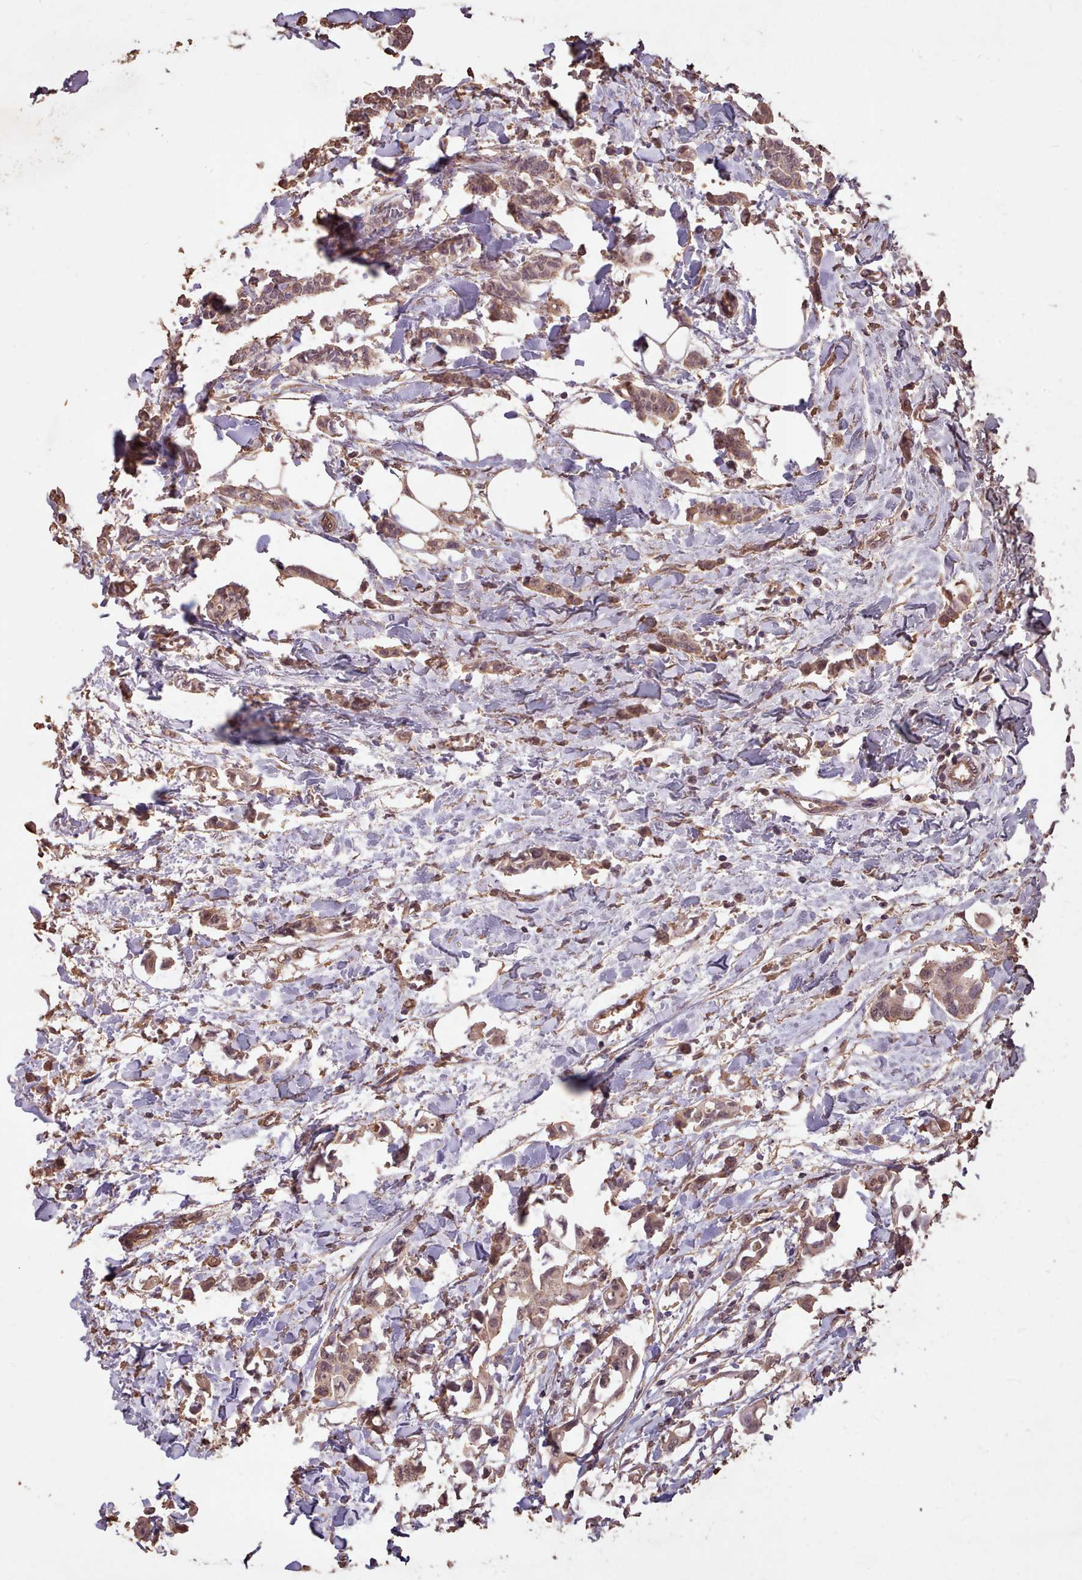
{"staining": {"intensity": "weak", "quantity": ">75%", "location": "cytoplasmic/membranous,nuclear"}, "tissue": "breast cancer", "cell_type": "Tumor cells", "image_type": "cancer", "snomed": [{"axis": "morphology", "description": "Duct carcinoma"}, {"axis": "topography", "description": "Breast"}], "caption": "This image demonstrates immunohistochemistry staining of breast cancer, with low weak cytoplasmic/membranous and nuclear positivity in about >75% of tumor cells.", "gene": "ZNF607", "patient": {"sex": "female", "age": 41}}